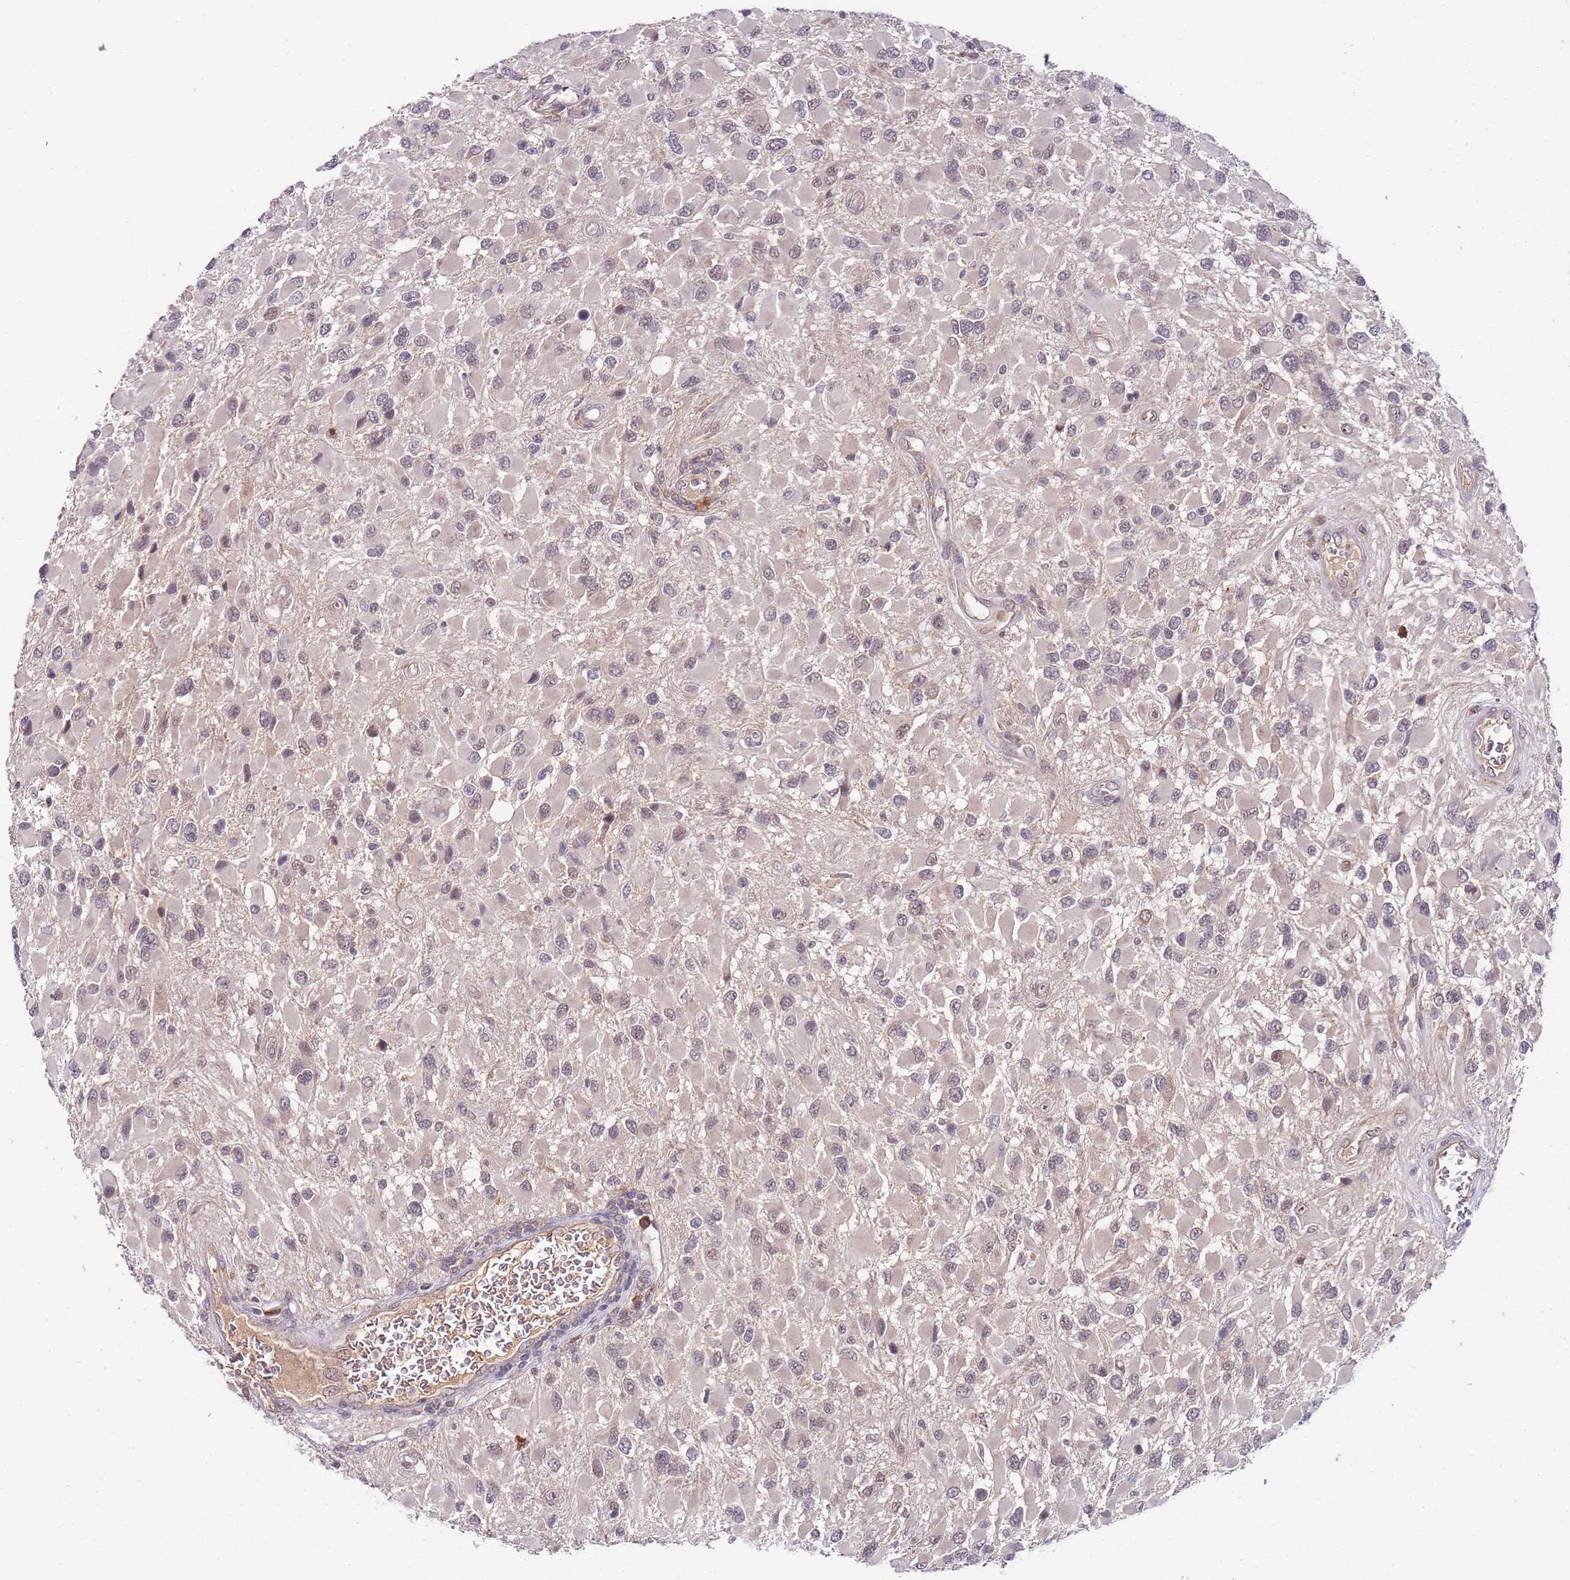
{"staining": {"intensity": "weak", "quantity": "<25%", "location": "nuclear"}, "tissue": "glioma", "cell_type": "Tumor cells", "image_type": "cancer", "snomed": [{"axis": "morphology", "description": "Glioma, malignant, High grade"}, {"axis": "topography", "description": "Brain"}], "caption": "The image exhibits no significant staining in tumor cells of glioma. (IHC, brightfield microscopy, high magnification).", "gene": "FBXL22", "patient": {"sex": "male", "age": 53}}